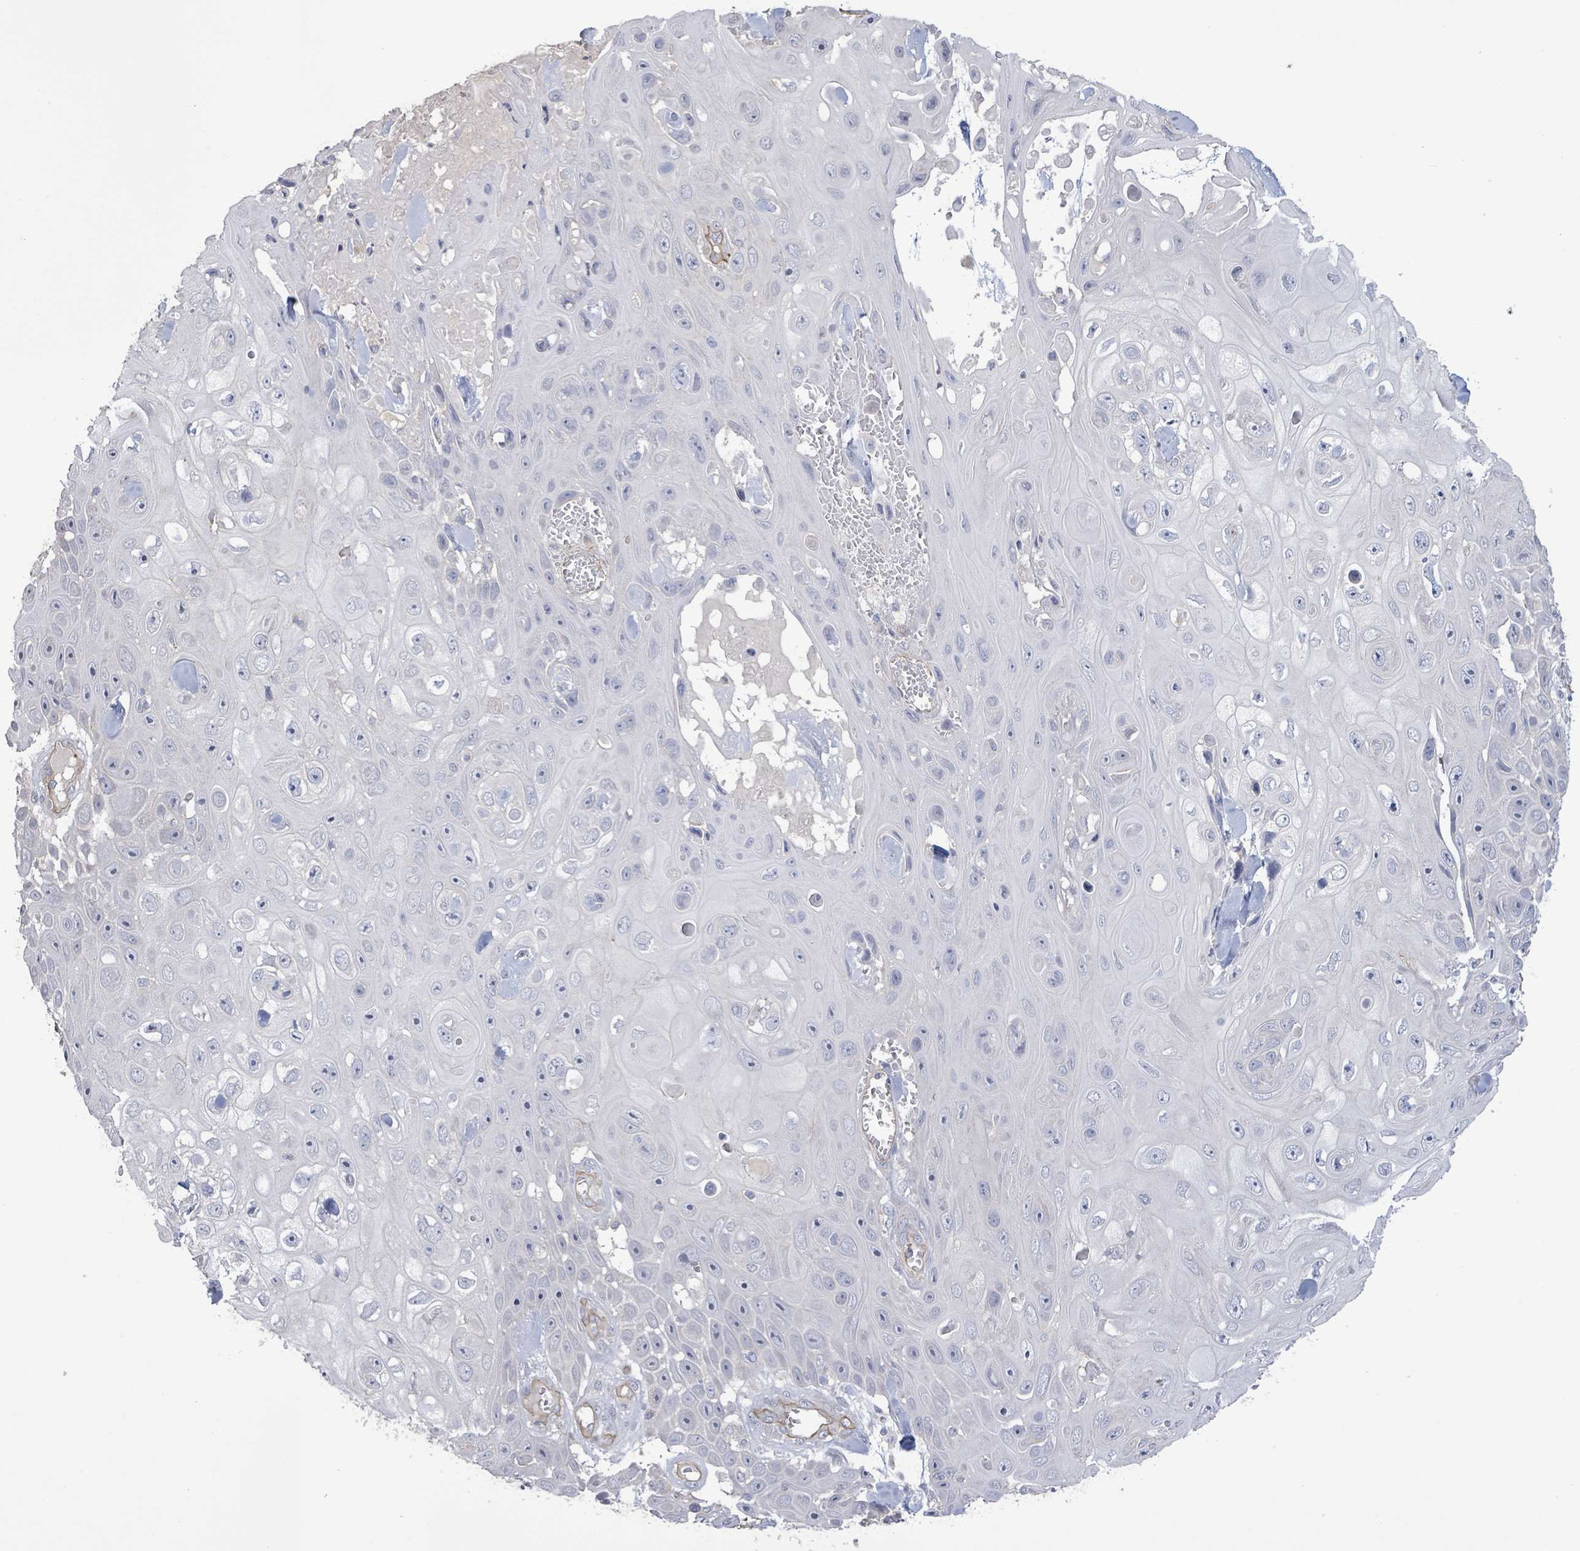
{"staining": {"intensity": "negative", "quantity": "none", "location": "none"}, "tissue": "skin cancer", "cell_type": "Tumor cells", "image_type": "cancer", "snomed": [{"axis": "morphology", "description": "Squamous cell carcinoma, NOS"}, {"axis": "topography", "description": "Skin"}], "caption": "Immunohistochemical staining of skin cancer shows no significant staining in tumor cells. Brightfield microscopy of IHC stained with DAB (3,3'-diaminobenzidine) (brown) and hematoxylin (blue), captured at high magnification.", "gene": "KANK3", "patient": {"sex": "male", "age": 82}}